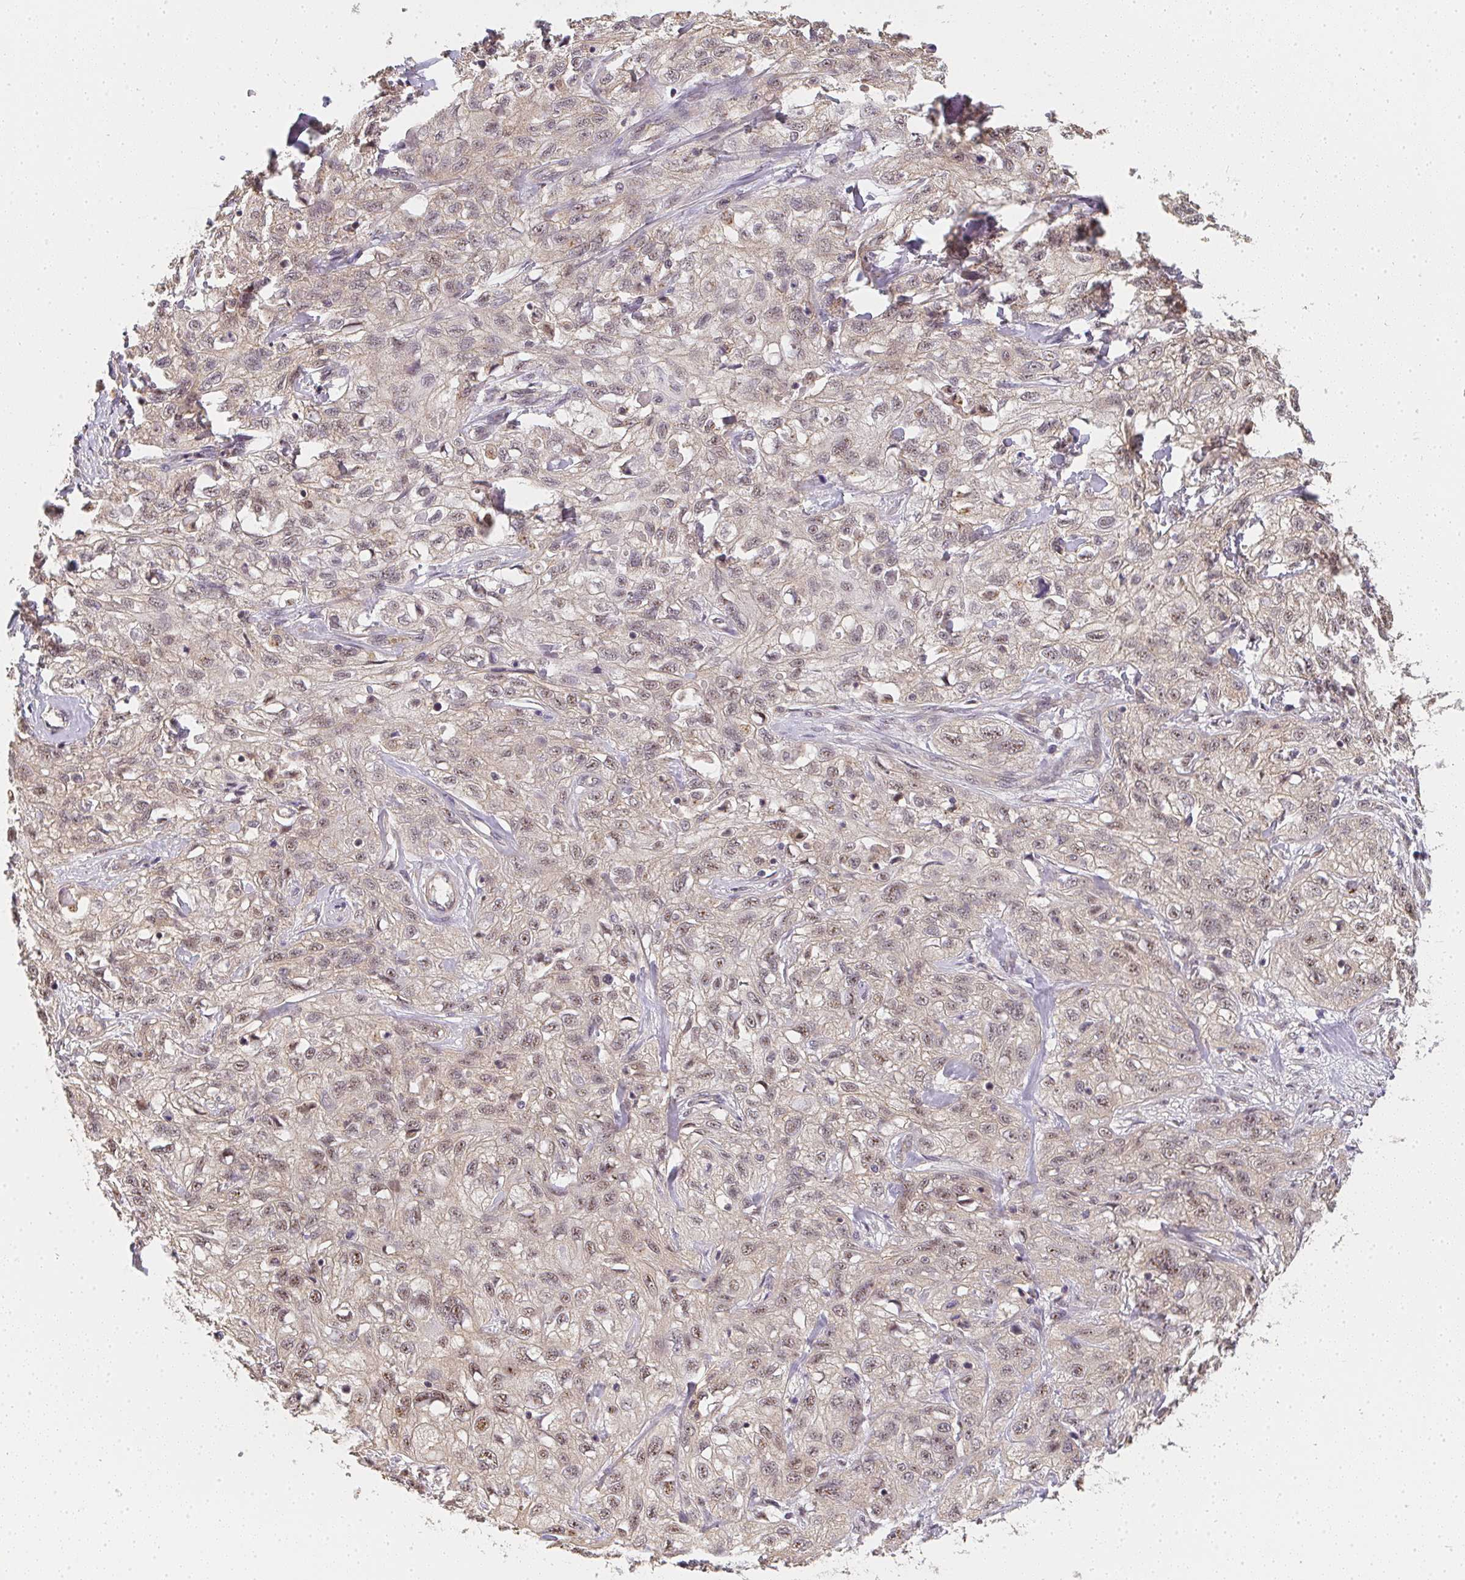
{"staining": {"intensity": "weak", "quantity": ">75%", "location": "nuclear"}, "tissue": "skin cancer", "cell_type": "Tumor cells", "image_type": "cancer", "snomed": [{"axis": "morphology", "description": "Squamous cell carcinoma, NOS"}, {"axis": "topography", "description": "Skin"}, {"axis": "topography", "description": "Vulva"}], "caption": "DAB immunohistochemical staining of human skin cancer displays weak nuclear protein staining in about >75% of tumor cells. The staining was performed using DAB to visualize the protein expression in brown, while the nuclei were stained in blue with hematoxylin (Magnification: 20x).", "gene": "SLC35B3", "patient": {"sex": "female", "age": 86}}